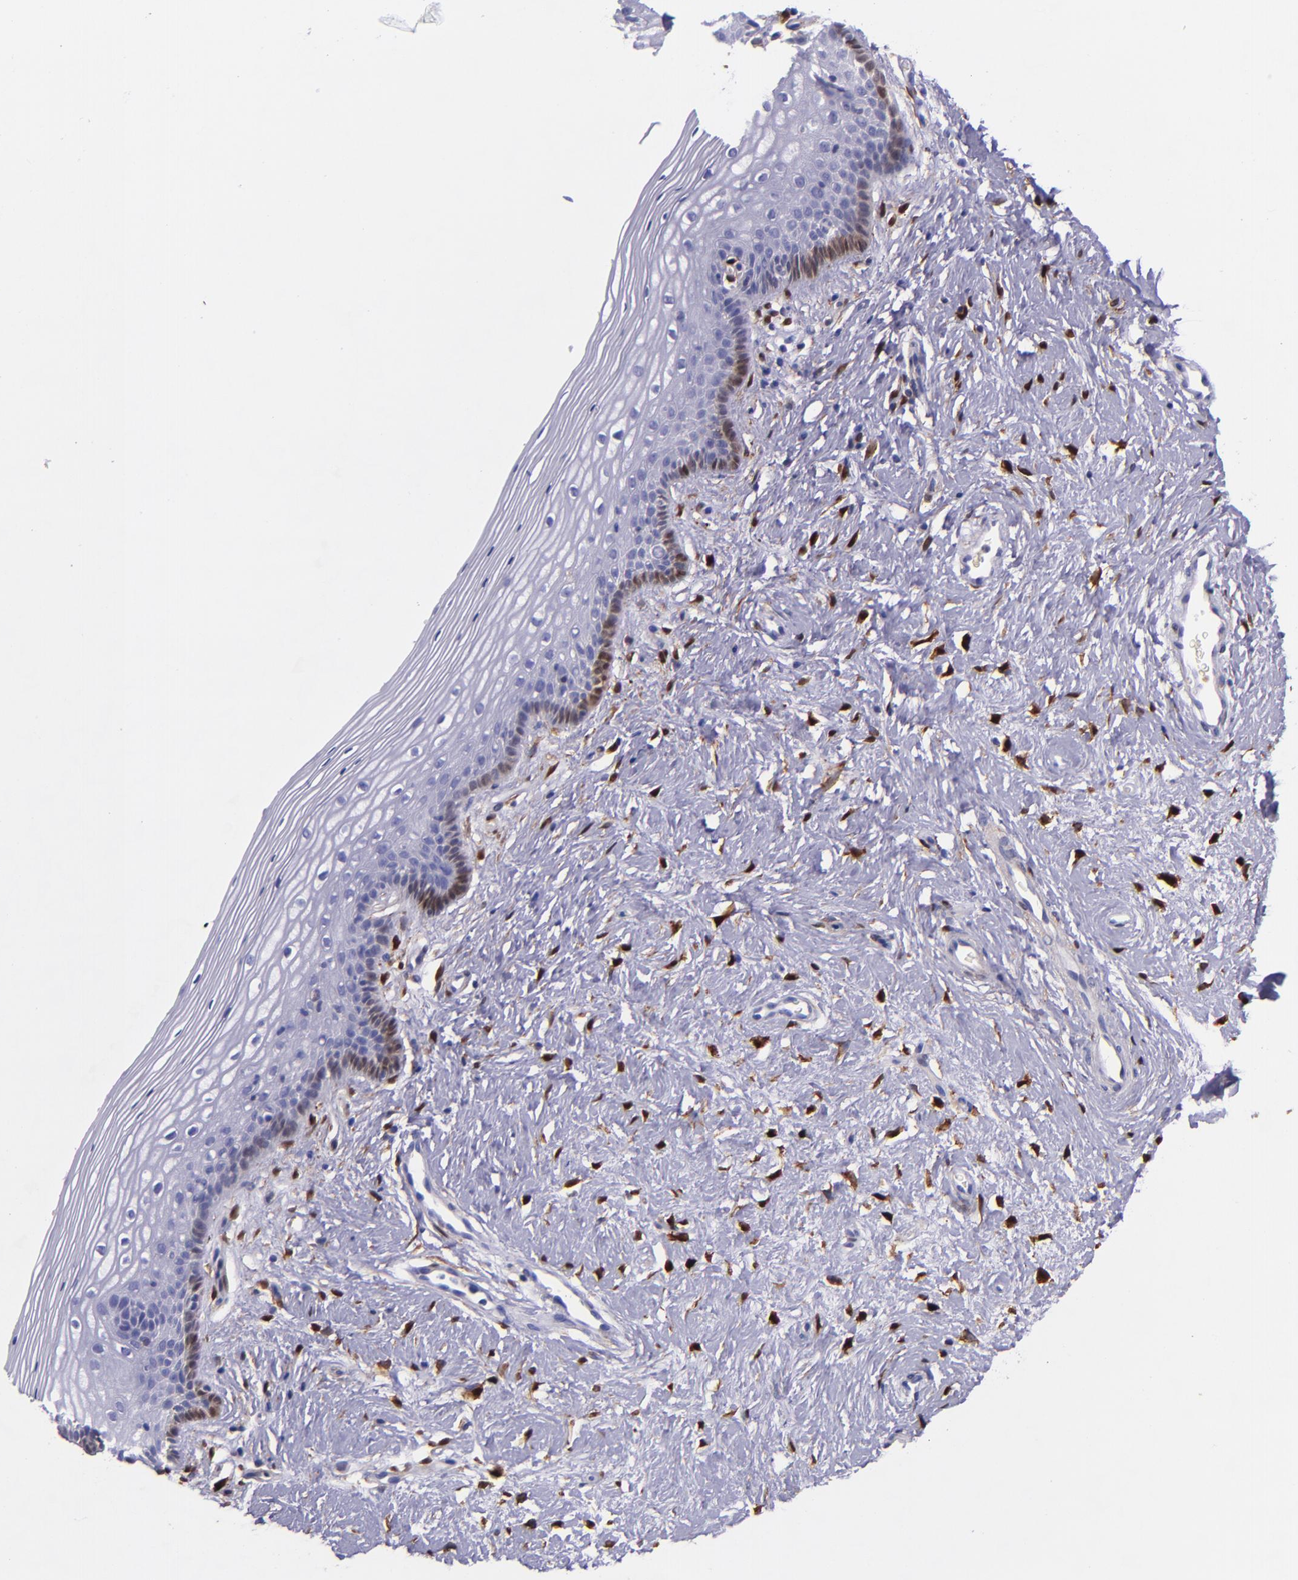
{"staining": {"intensity": "moderate", "quantity": "<25%", "location": "cytoplasmic/membranous,nuclear"}, "tissue": "vagina", "cell_type": "Squamous epithelial cells", "image_type": "normal", "snomed": [{"axis": "morphology", "description": "Normal tissue, NOS"}, {"axis": "topography", "description": "Vagina"}], "caption": "This is an image of immunohistochemistry (IHC) staining of benign vagina, which shows moderate expression in the cytoplasmic/membranous,nuclear of squamous epithelial cells.", "gene": "LGALS1", "patient": {"sex": "female", "age": 46}}